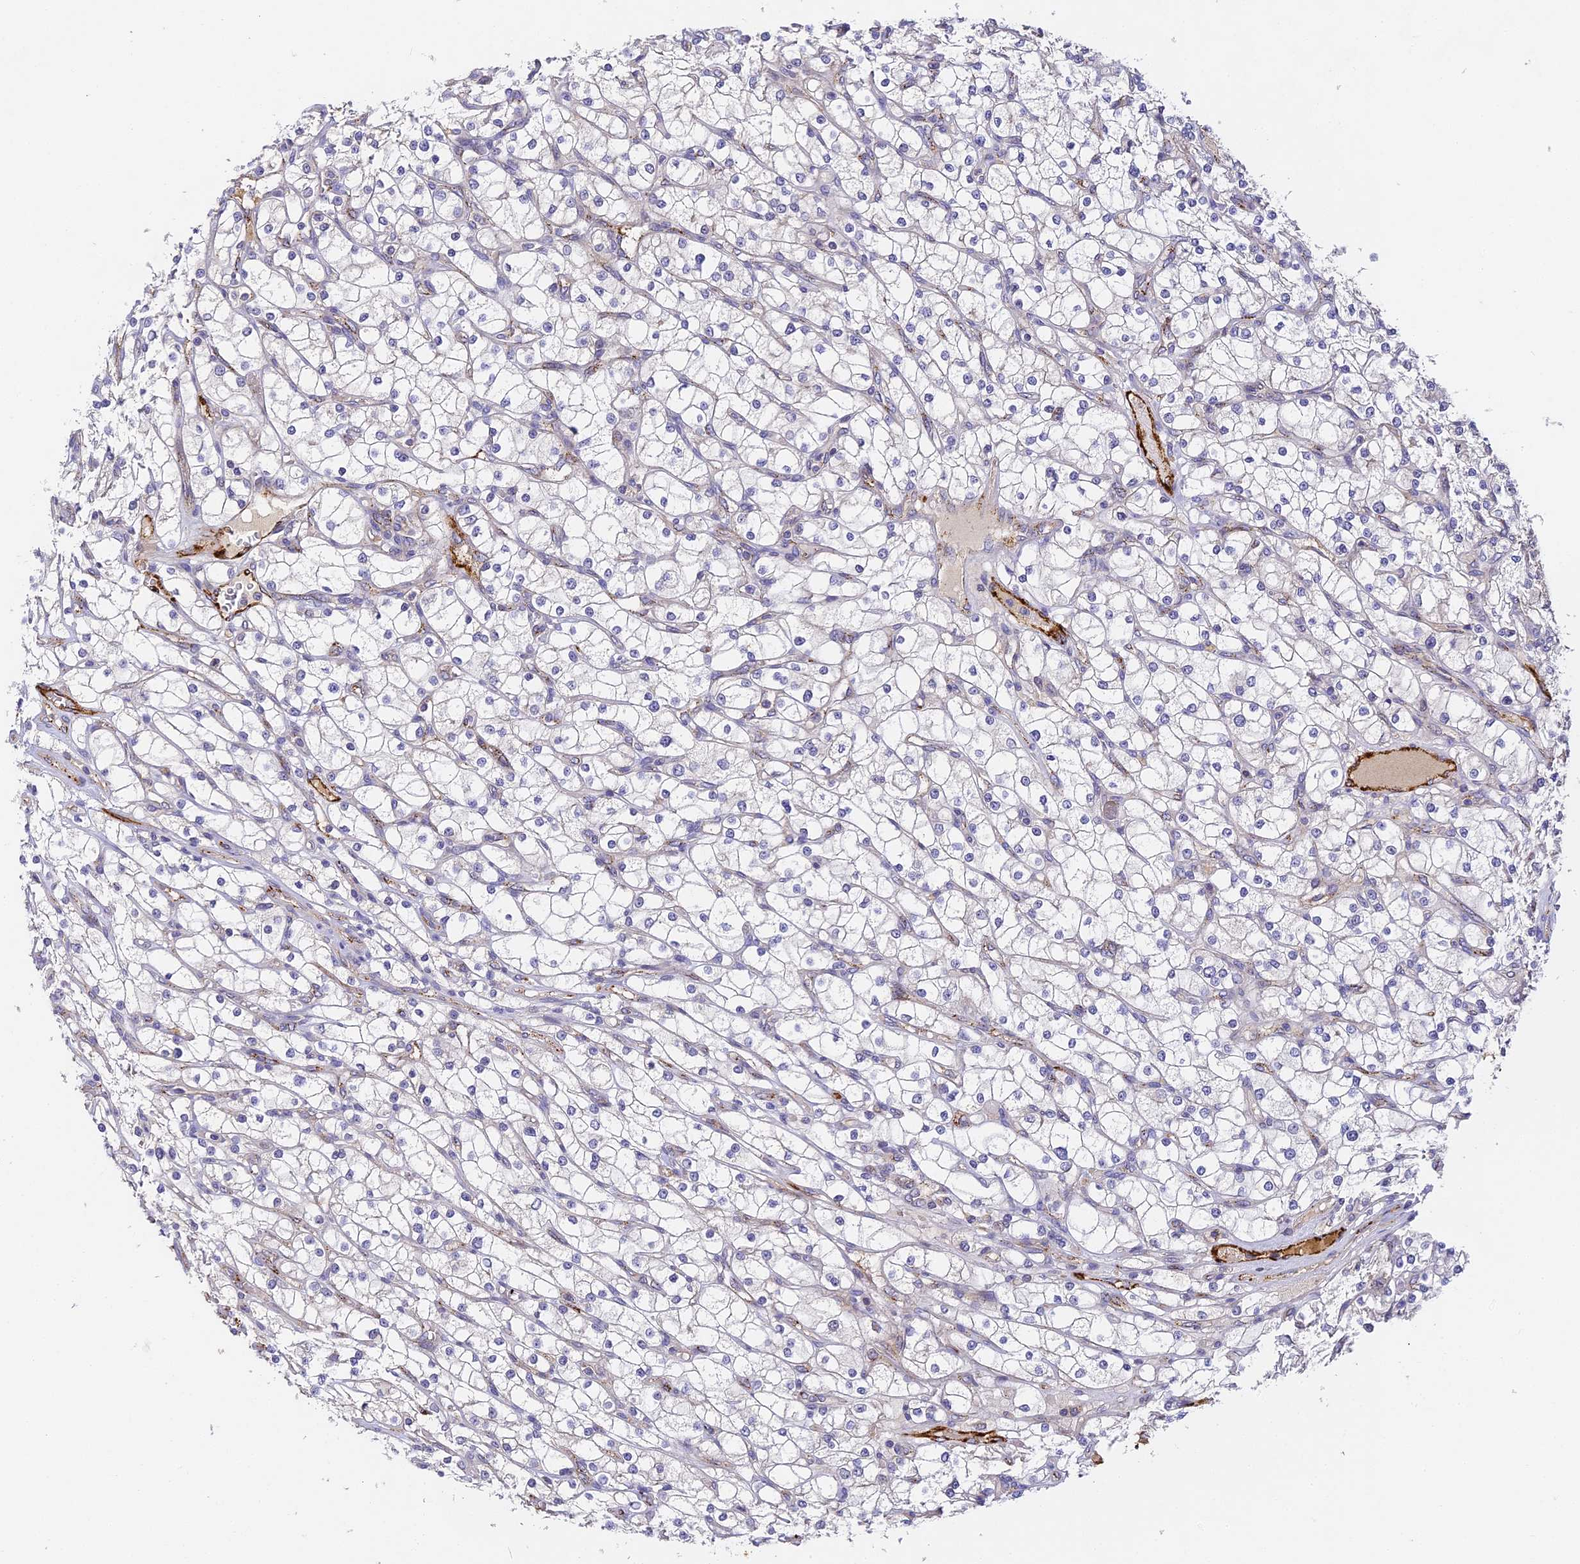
{"staining": {"intensity": "negative", "quantity": "none", "location": "none"}, "tissue": "renal cancer", "cell_type": "Tumor cells", "image_type": "cancer", "snomed": [{"axis": "morphology", "description": "Adenocarcinoma, NOS"}, {"axis": "topography", "description": "Kidney"}], "caption": "This is an immunohistochemistry micrograph of renal cancer (adenocarcinoma). There is no staining in tumor cells.", "gene": "DNAAF10", "patient": {"sex": "male", "age": 80}}